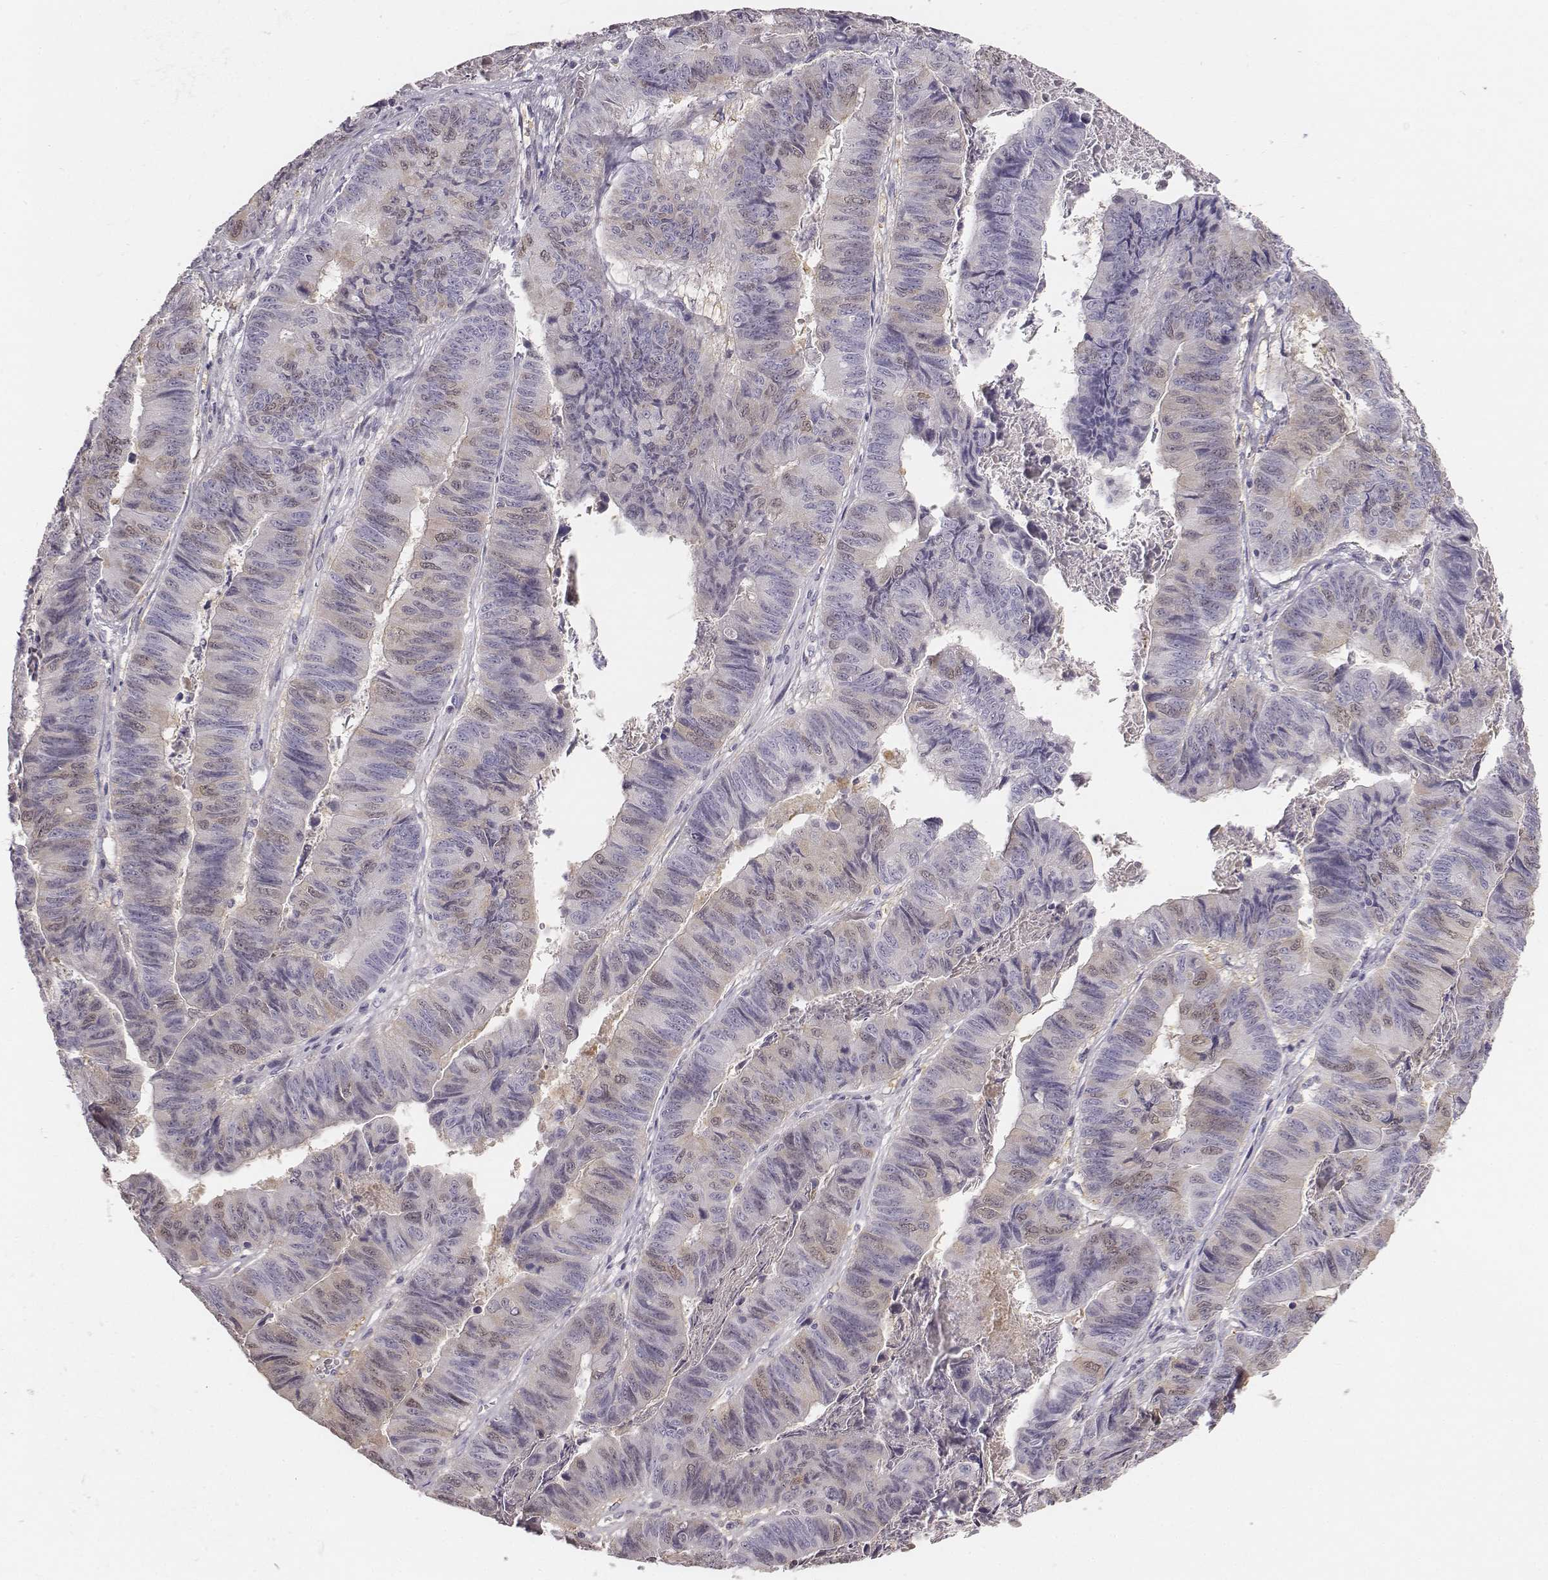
{"staining": {"intensity": "negative", "quantity": "none", "location": "none"}, "tissue": "stomach cancer", "cell_type": "Tumor cells", "image_type": "cancer", "snomed": [{"axis": "morphology", "description": "Adenocarcinoma, NOS"}, {"axis": "topography", "description": "Stomach, lower"}], "caption": "Histopathology image shows no significant protein positivity in tumor cells of stomach cancer (adenocarcinoma).", "gene": "PBK", "patient": {"sex": "male", "age": 77}}